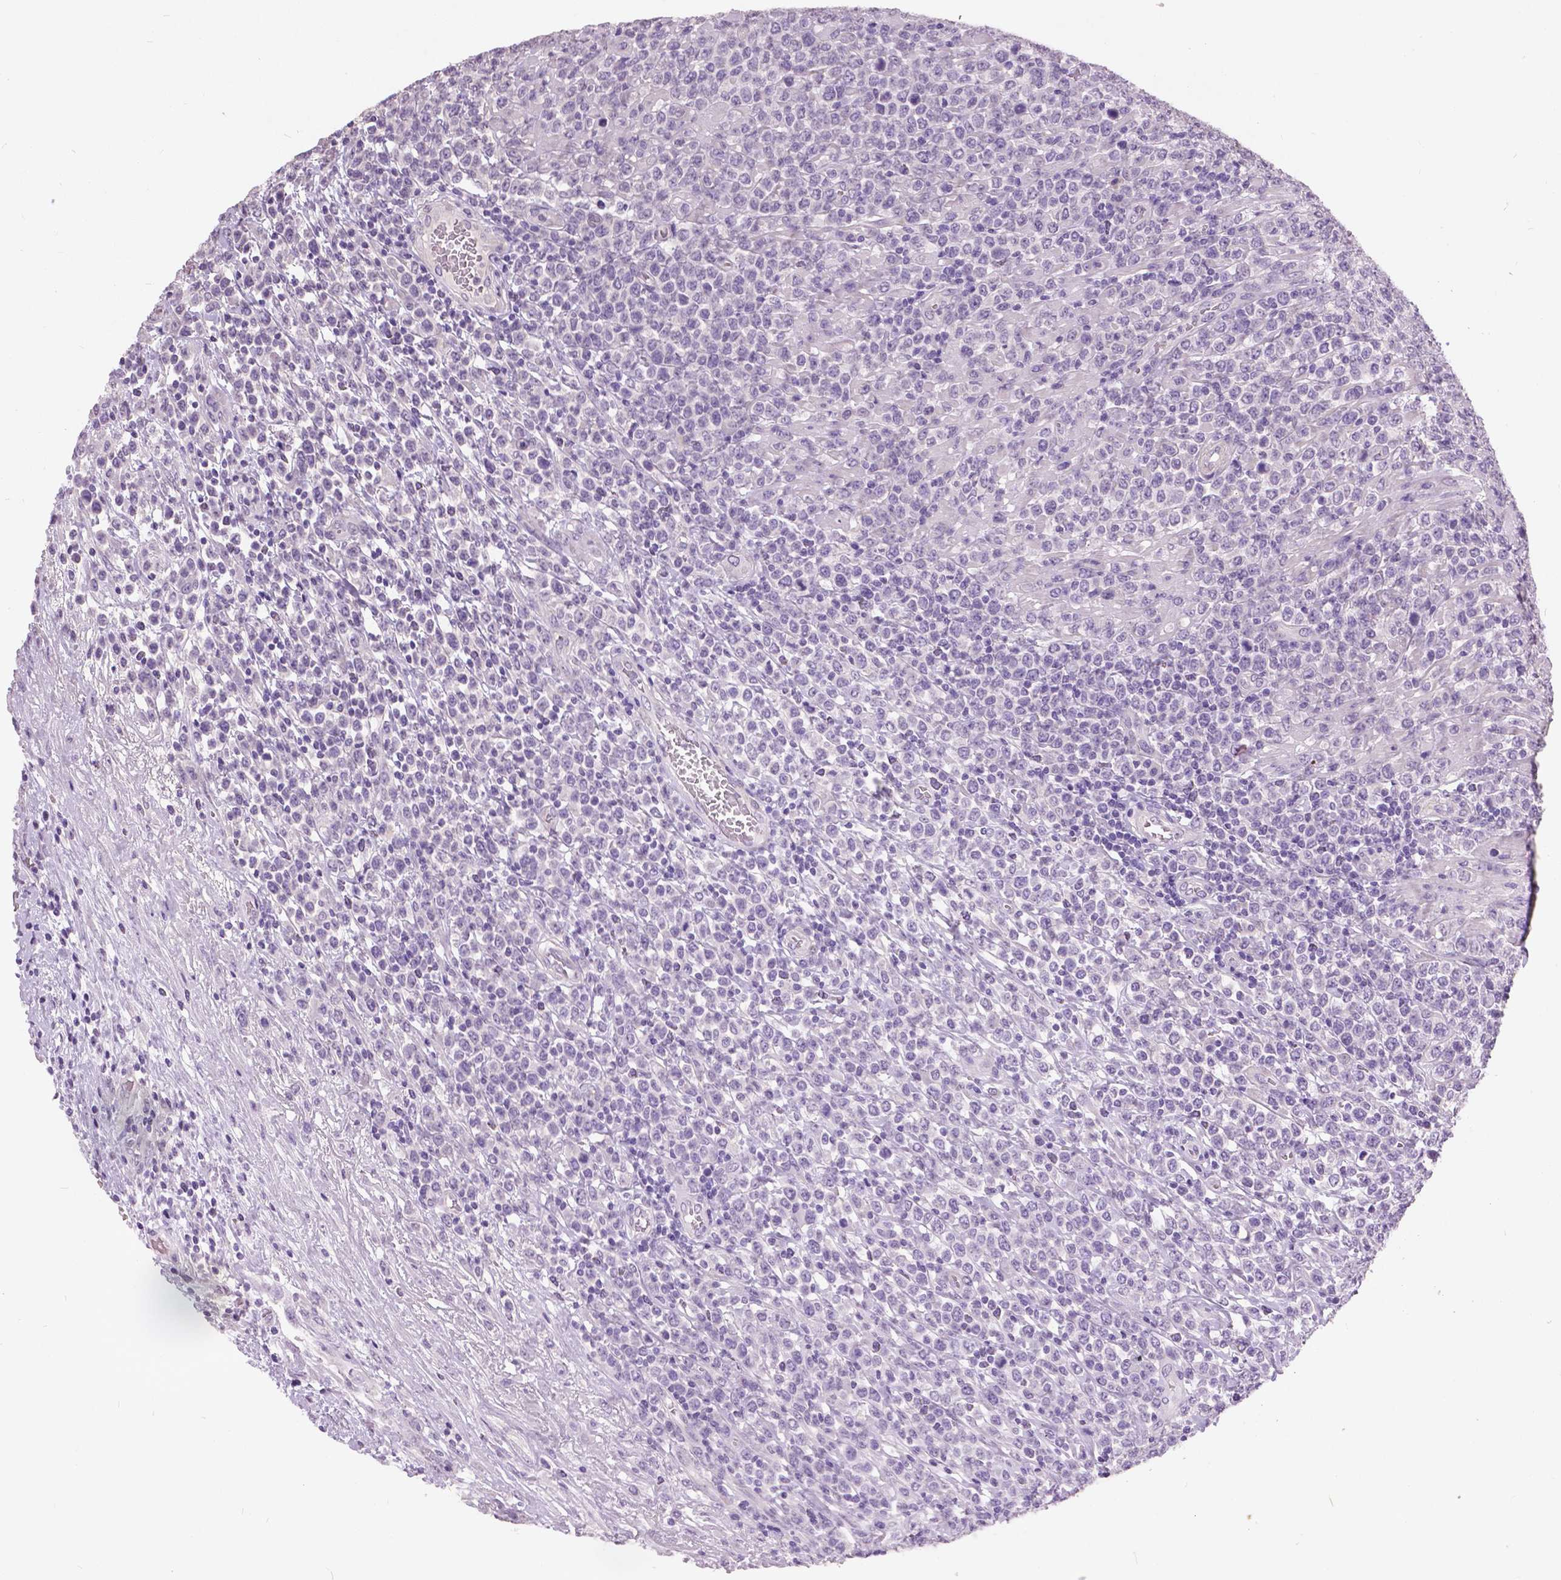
{"staining": {"intensity": "negative", "quantity": "none", "location": "none"}, "tissue": "lymphoma", "cell_type": "Tumor cells", "image_type": "cancer", "snomed": [{"axis": "morphology", "description": "Malignant lymphoma, non-Hodgkin's type, High grade"}, {"axis": "topography", "description": "Soft tissue"}], "caption": "Tumor cells are negative for brown protein staining in malignant lymphoma, non-Hodgkin's type (high-grade).", "gene": "GRIN2A", "patient": {"sex": "female", "age": 56}}